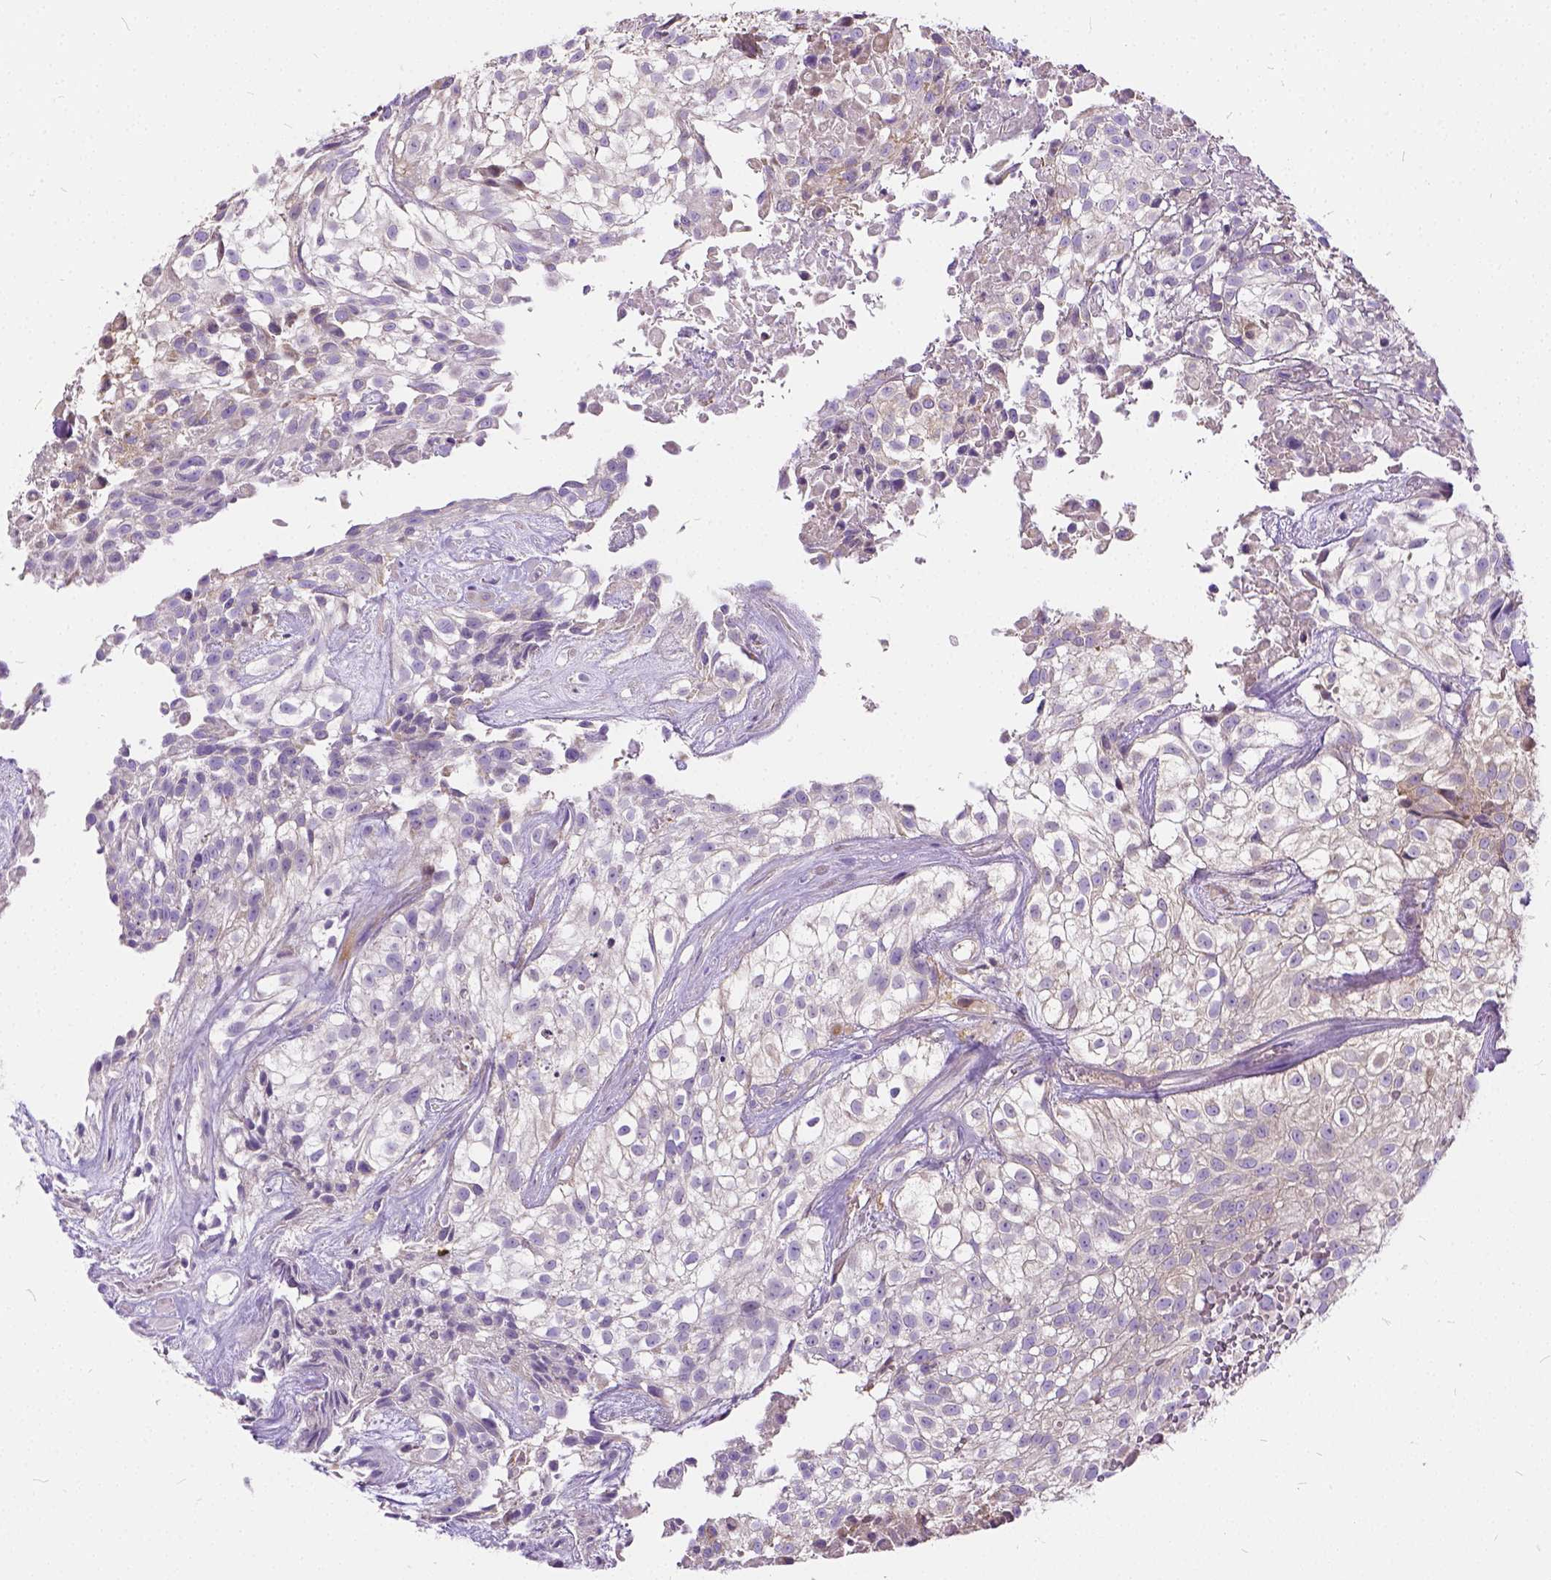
{"staining": {"intensity": "negative", "quantity": "none", "location": "none"}, "tissue": "urothelial cancer", "cell_type": "Tumor cells", "image_type": "cancer", "snomed": [{"axis": "morphology", "description": "Urothelial carcinoma, High grade"}, {"axis": "topography", "description": "Urinary bladder"}], "caption": "There is no significant expression in tumor cells of urothelial cancer.", "gene": "CADM4", "patient": {"sex": "male", "age": 56}}